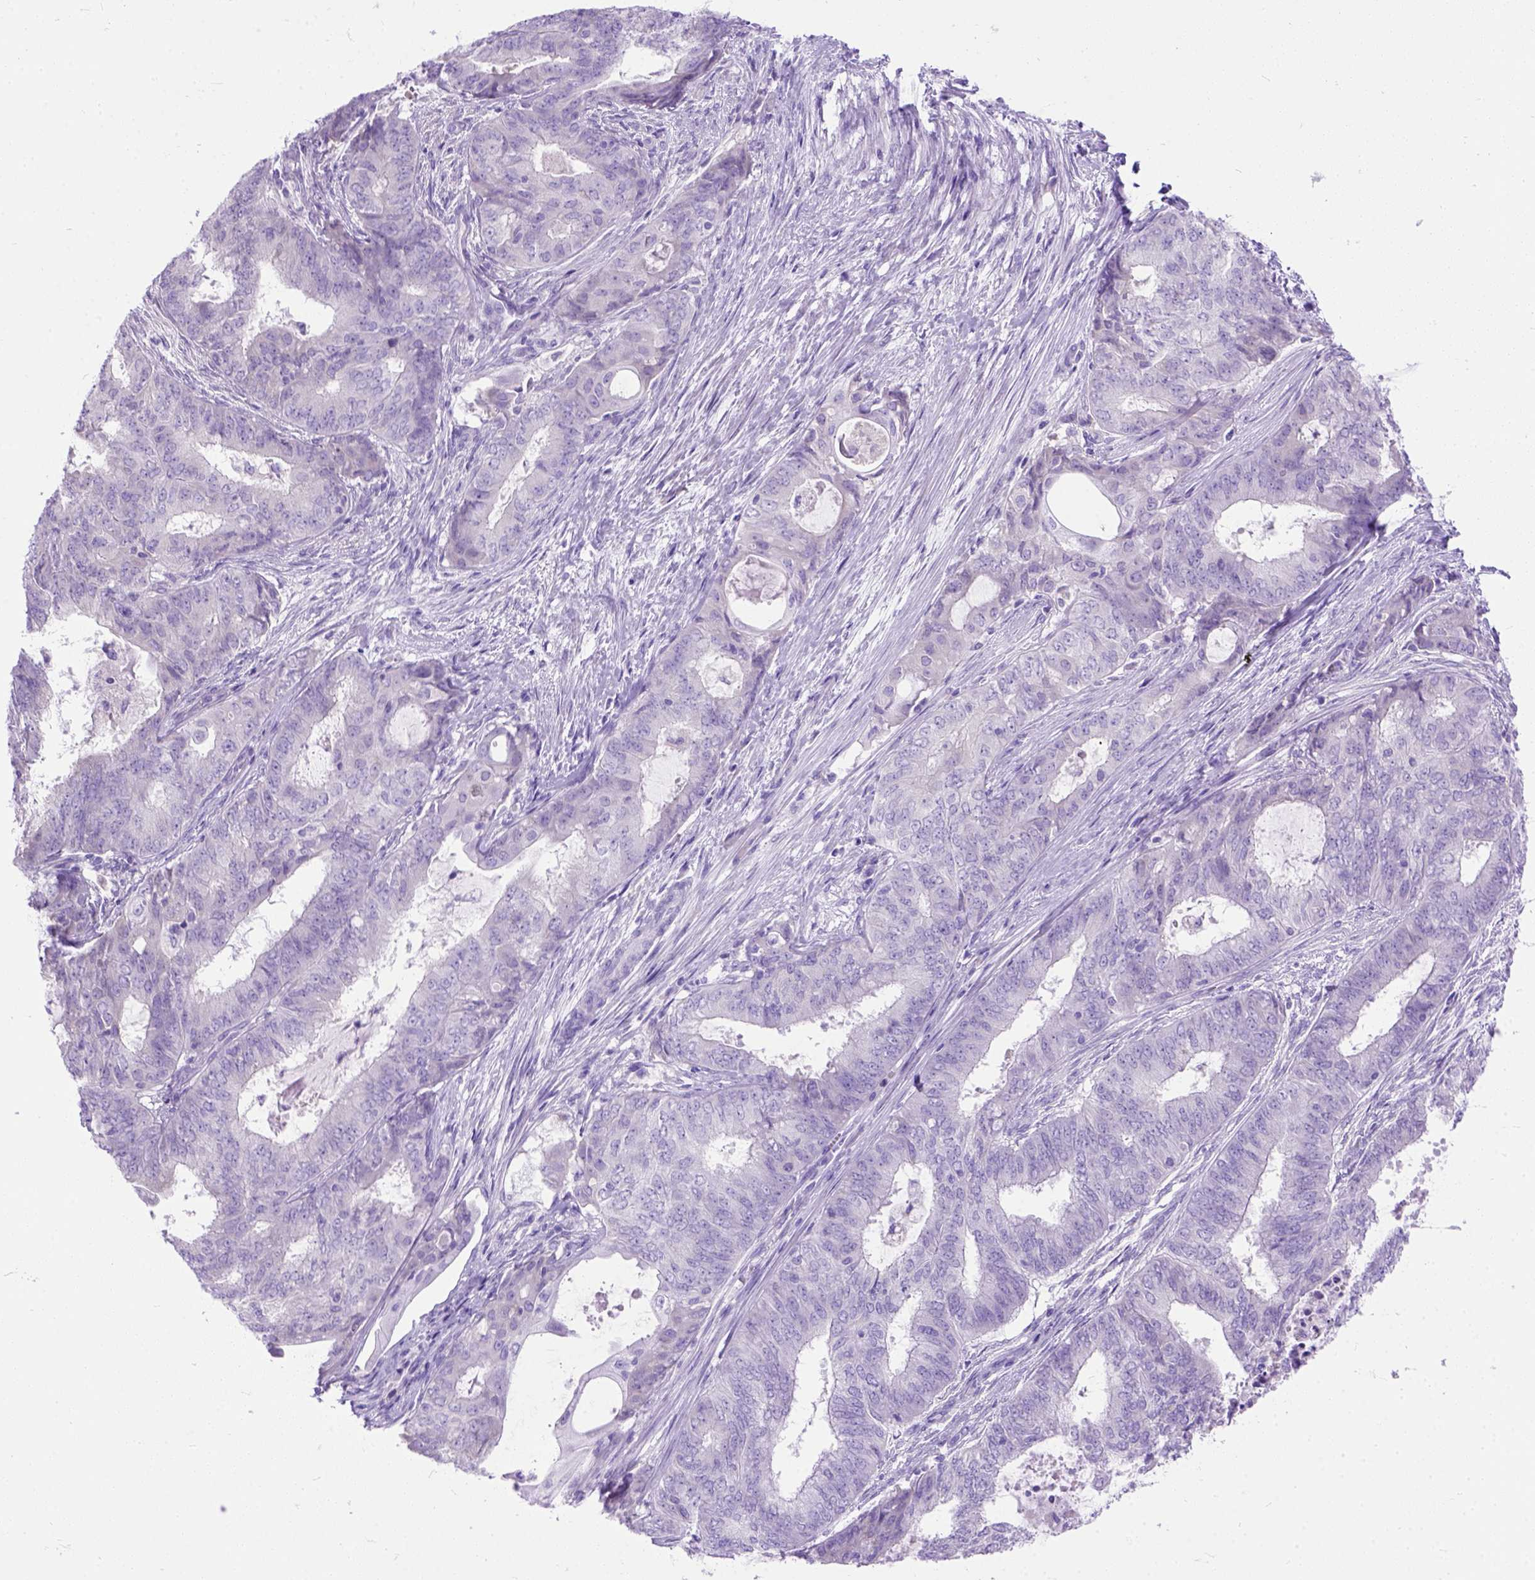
{"staining": {"intensity": "negative", "quantity": "none", "location": "none"}, "tissue": "endometrial cancer", "cell_type": "Tumor cells", "image_type": "cancer", "snomed": [{"axis": "morphology", "description": "Adenocarcinoma, NOS"}, {"axis": "topography", "description": "Endometrium"}], "caption": "Endometrial cancer was stained to show a protein in brown. There is no significant expression in tumor cells.", "gene": "ODAD3", "patient": {"sex": "female", "age": 62}}